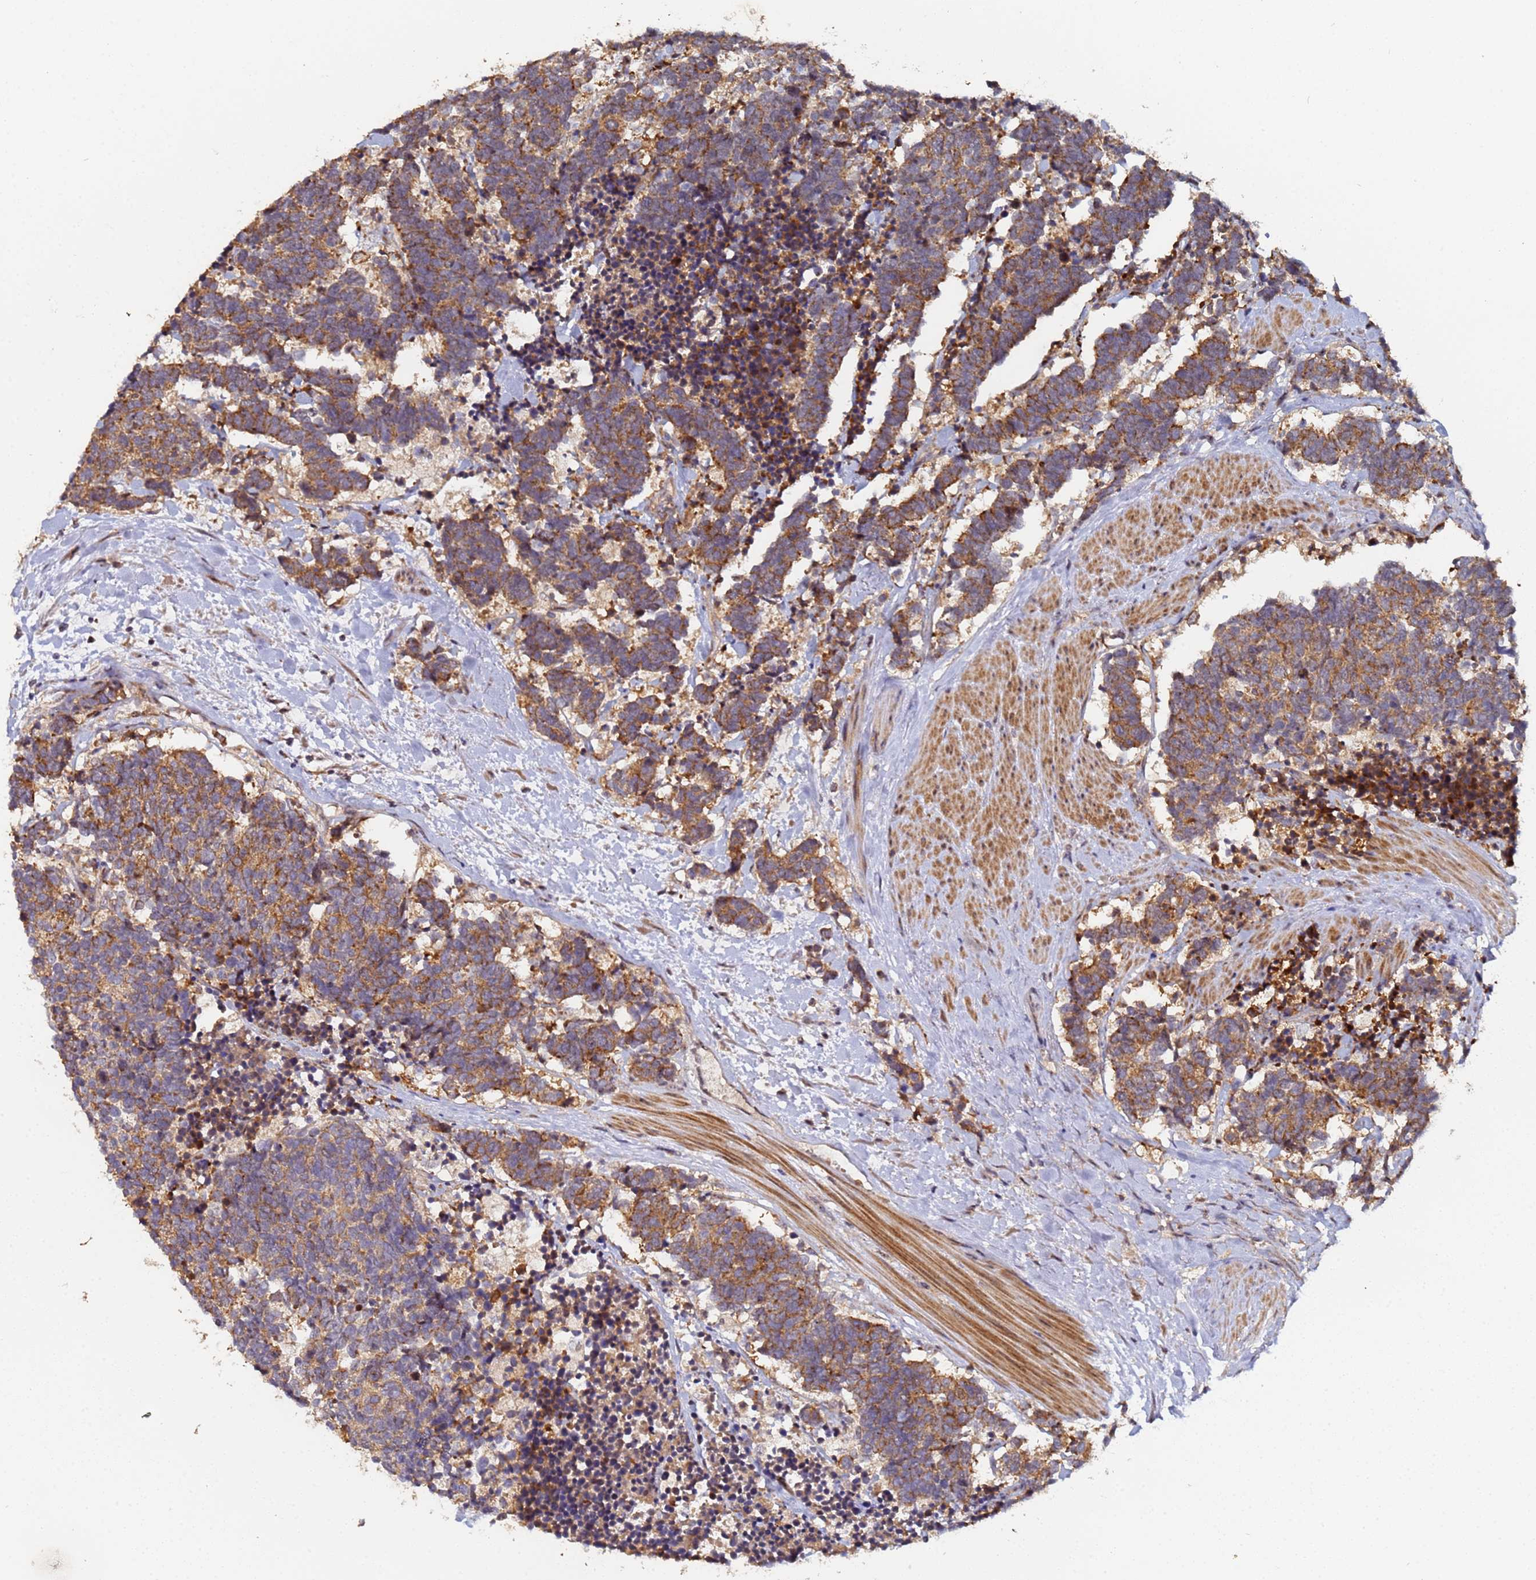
{"staining": {"intensity": "moderate", "quantity": ">75%", "location": "cytoplasmic/membranous"}, "tissue": "carcinoid", "cell_type": "Tumor cells", "image_type": "cancer", "snomed": [{"axis": "morphology", "description": "Carcinoma, NOS"}, {"axis": "morphology", "description": "Carcinoid, malignant, NOS"}, {"axis": "topography", "description": "Prostate"}], "caption": "A histopathology image of human carcinoid stained for a protein shows moderate cytoplasmic/membranous brown staining in tumor cells.", "gene": "OSER1", "patient": {"sex": "male", "age": 57}}